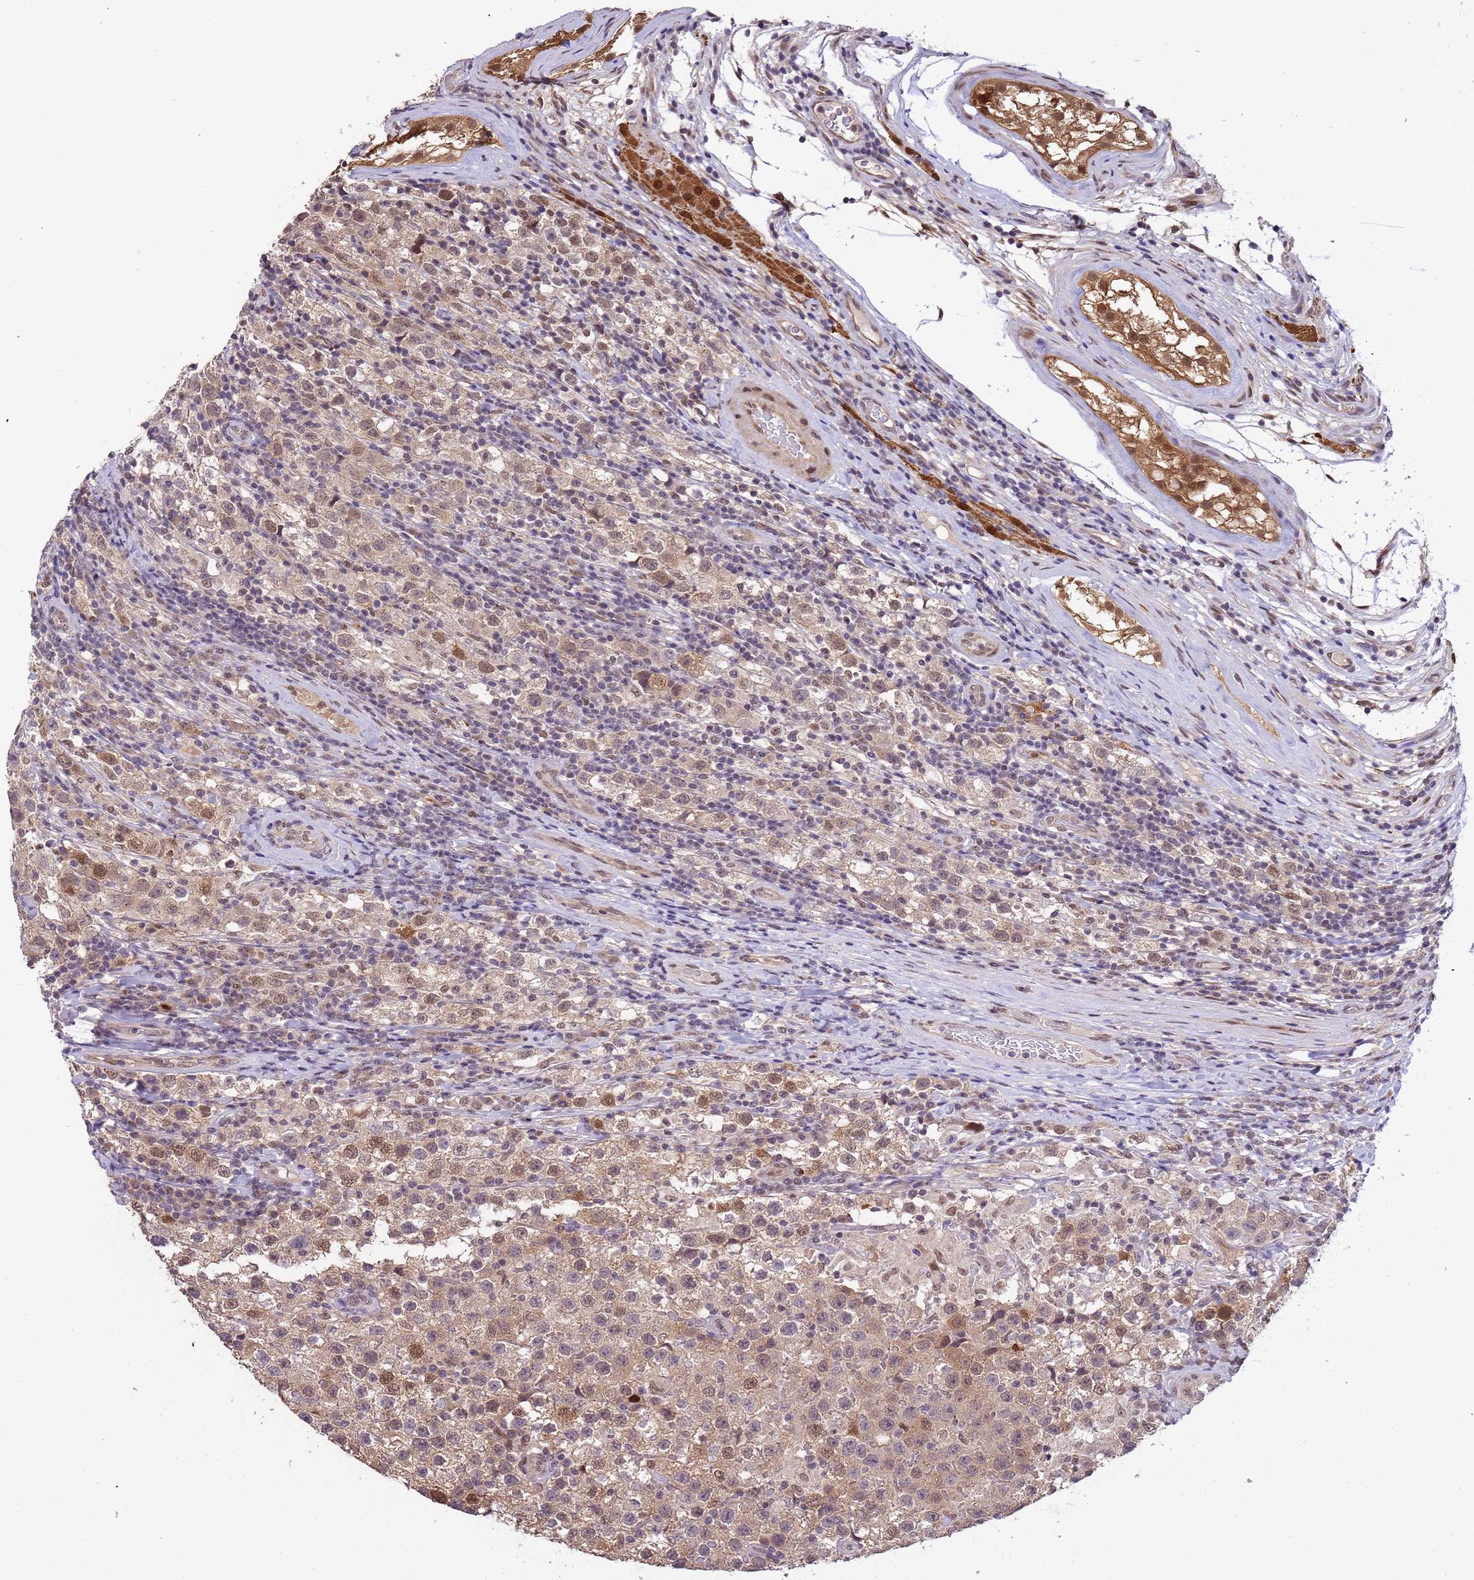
{"staining": {"intensity": "moderate", "quantity": "<25%", "location": "nuclear"}, "tissue": "testis cancer", "cell_type": "Tumor cells", "image_type": "cancer", "snomed": [{"axis": "morphology", "description": "Seminoma, NOS"}, {"axis": "morphology", "description": "Carcinoma, Embryonal, NOS"}, {"axis": "topography", "description": "Testis"}], "caption": "Protein expression analysis of testis cancer reveals moderate nuclear staining in about <25% of tumor cells.", "gene": "ZBTB5", "patient": {"sex": "male", "age": 41}}